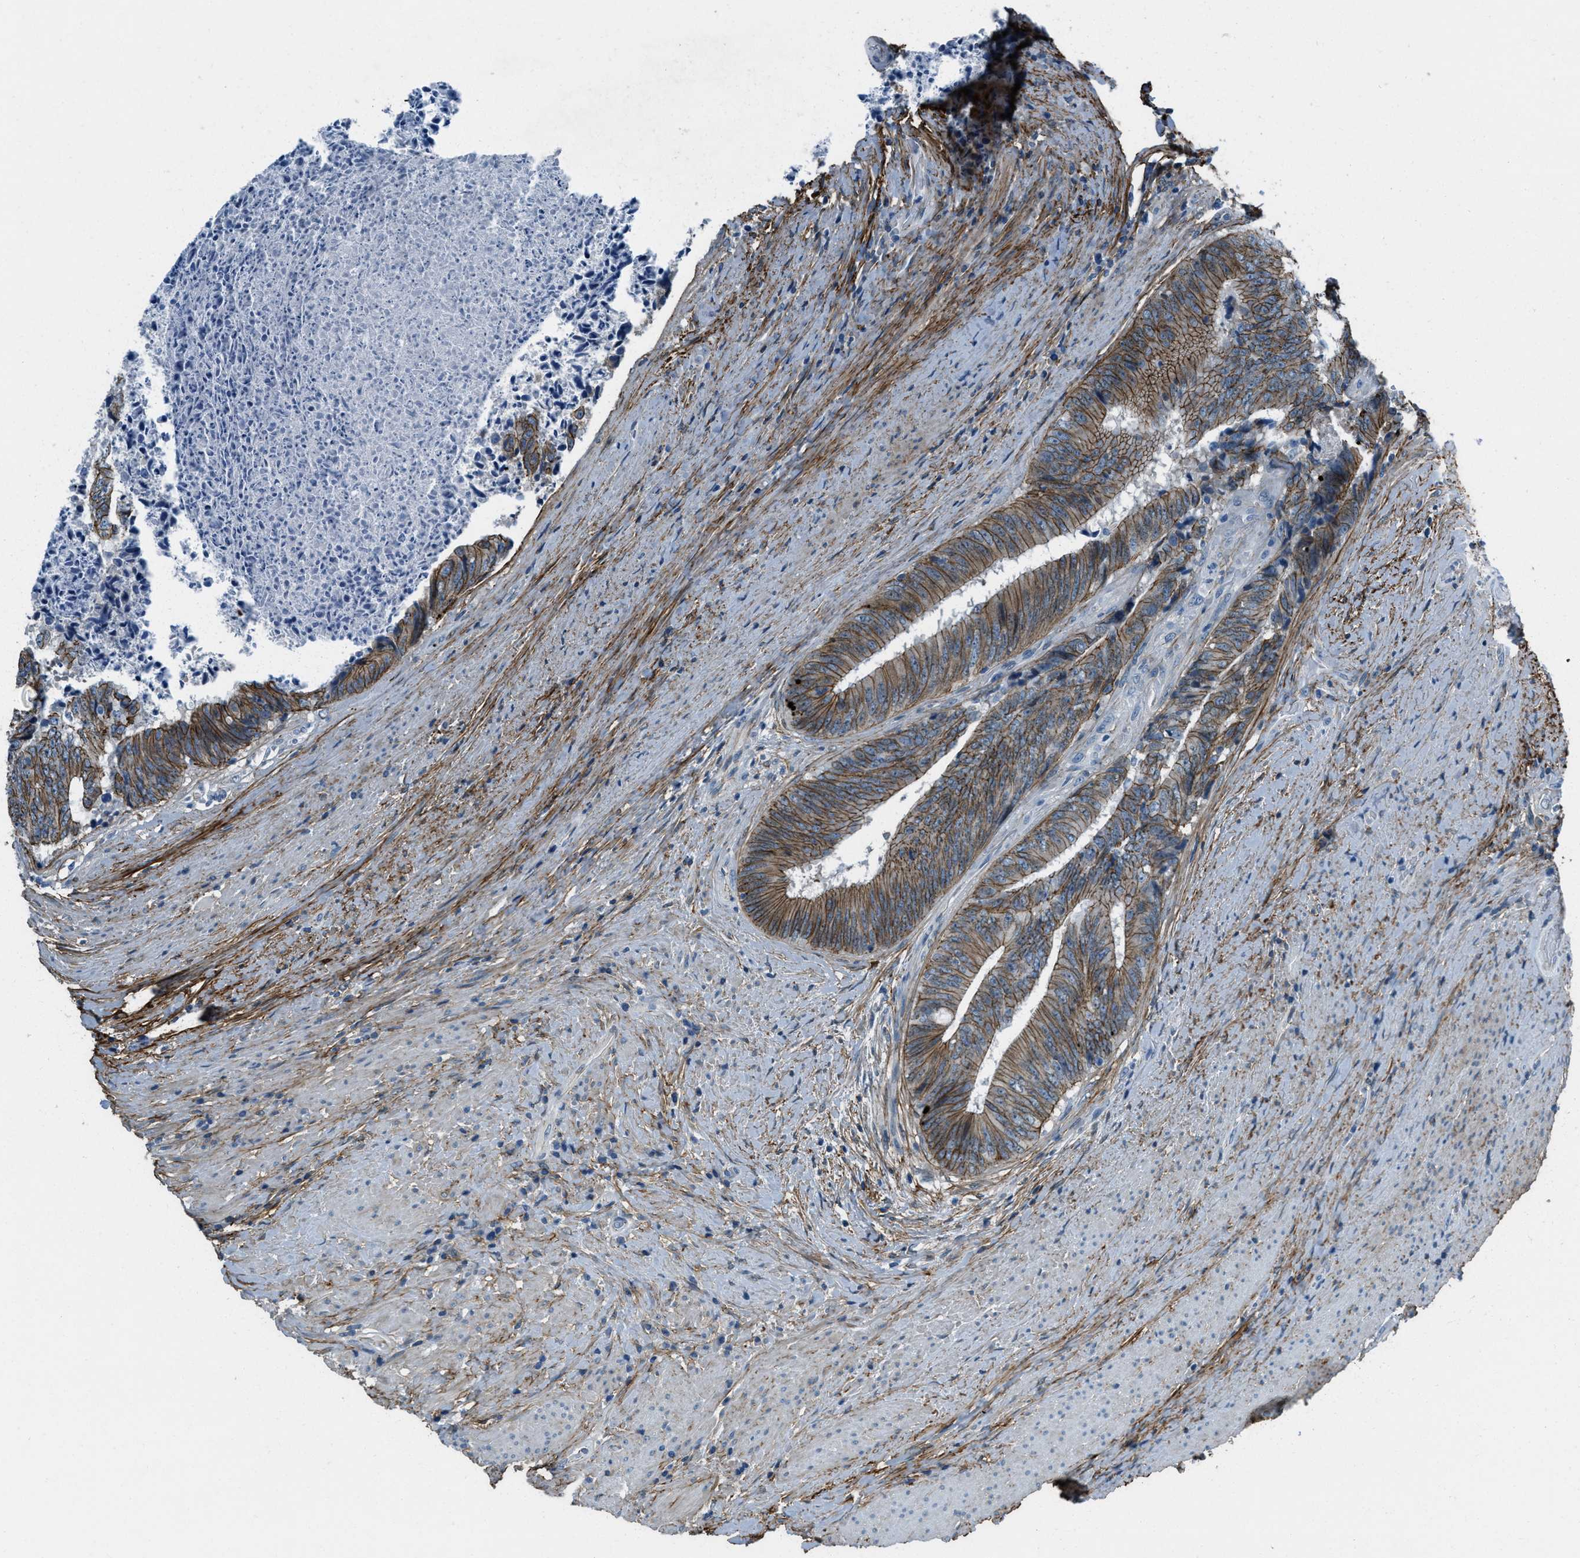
{"staining": {"intensity": "moderate", "quantity": ">75%", "location": "cytoplasmic/membranous"}, "tissue": "colorectal cancer", "cell_type": "Tumor cells", "image_type": "cancer", "snomed": [{"axis": "morphology", "description": "Adenocarcinoma, NOS"}, {"axis": "topography", "description": "Rectum"}], "caption": "Colorectal adenocarcinoma tissue displays moderate cytoplasmic/membranous positivity in about >75% of tumor cells, visualized by immunohistochemistry.", "gene": "FBN1", "patient": {"sex": "male", "age": 72}}